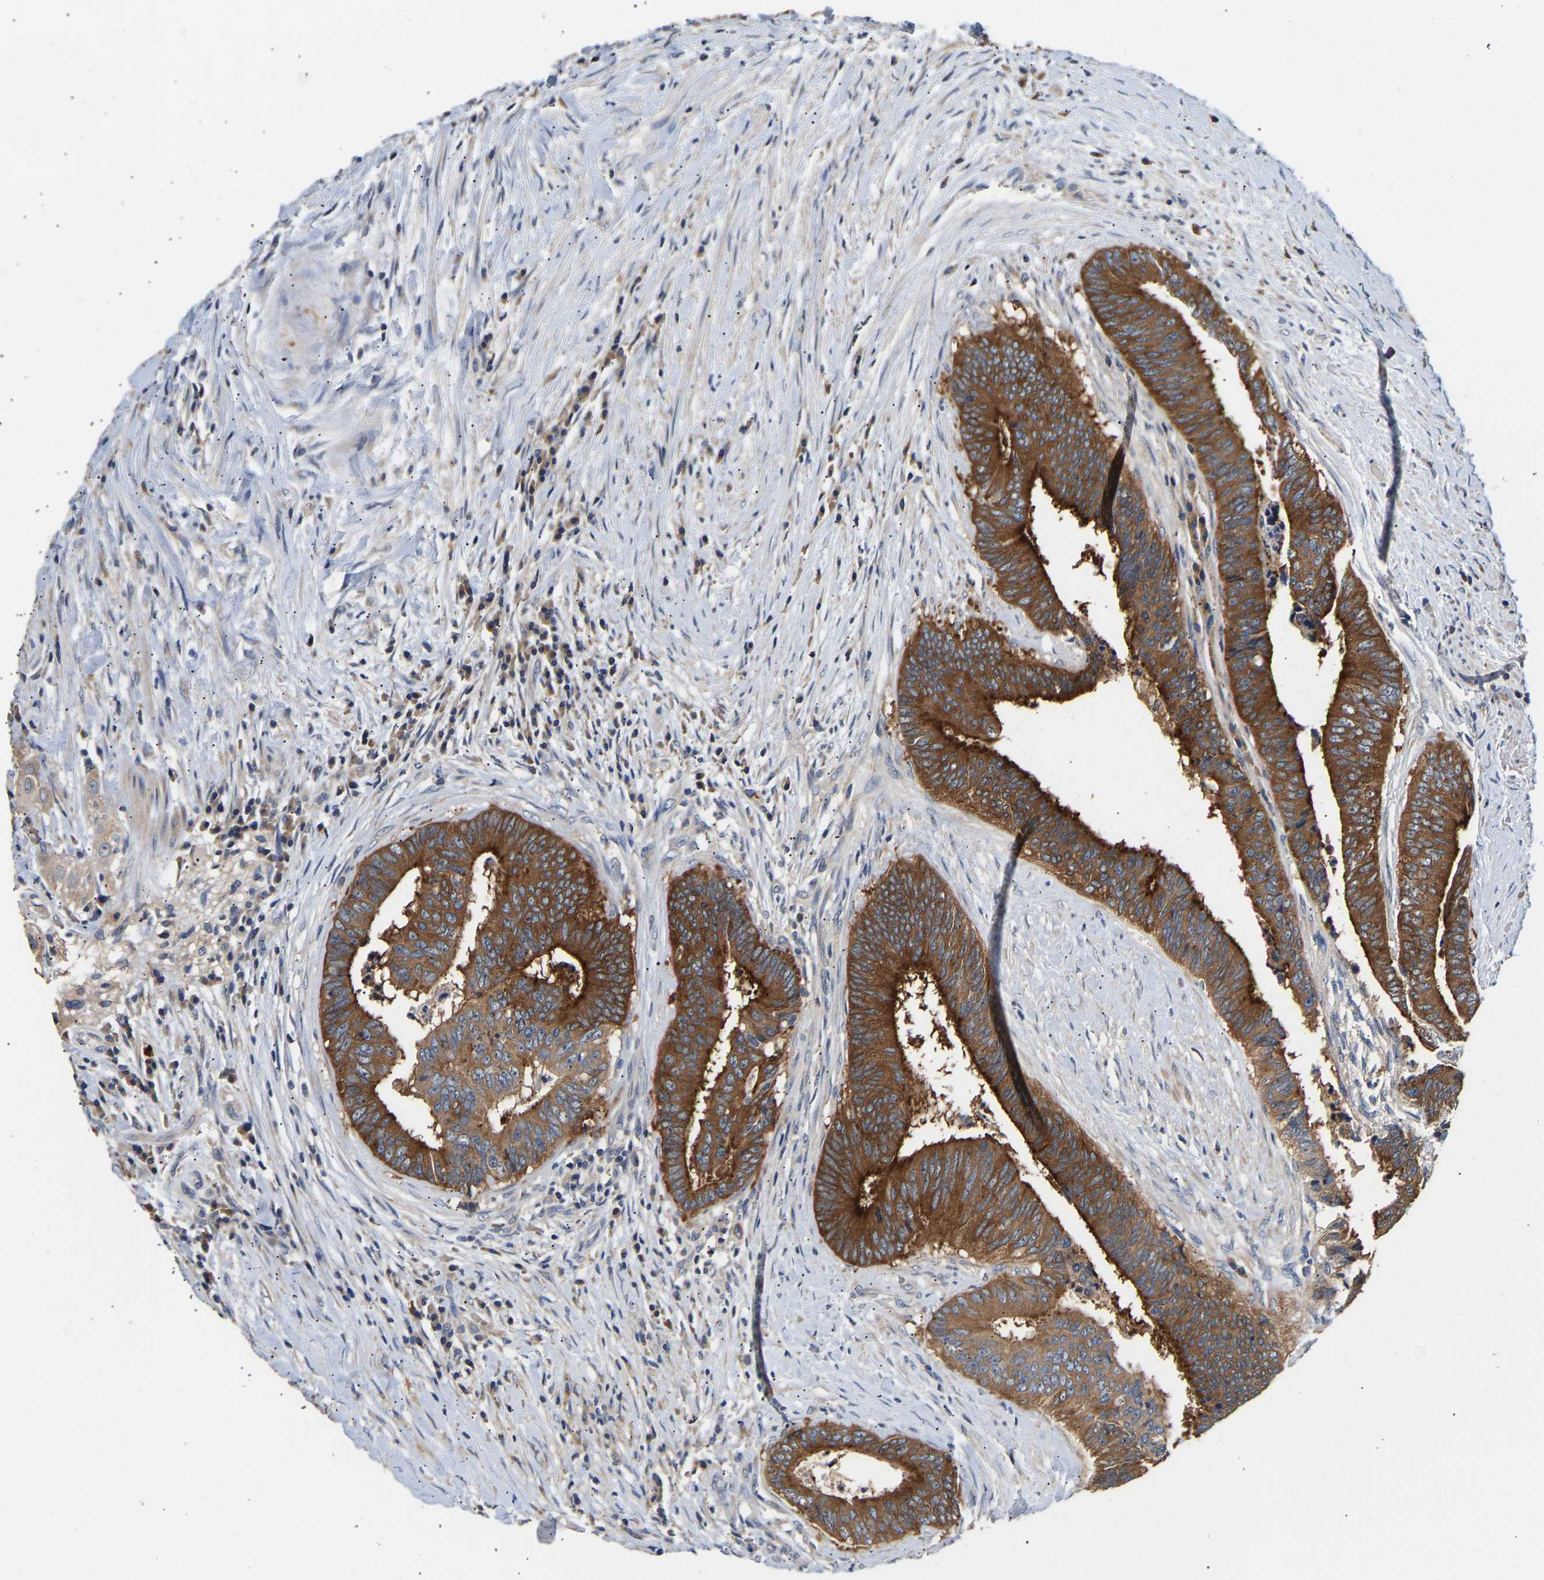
{"staining": {"intensity": "strong", "quantity": ">75%", "location": "cytoplasmic/membranous"}, "tissue": "colorectal cancer", "cell_type": "Tumor cells", "image_type": "cancer", "snomed": [{"axis": "morphology", "description": "Adenocarcinoma, NOS"}, {"axis": "topography", "description": "Rectum"}], "caption": "Immunohistochemical staining of adenocarcinoma (colorectal) displays strong cytoplasmic/membranous protein staining in approximately >75% of tumor cells.", "gene": "LRBA", "patient": {"sex": "male", "age": 72}}